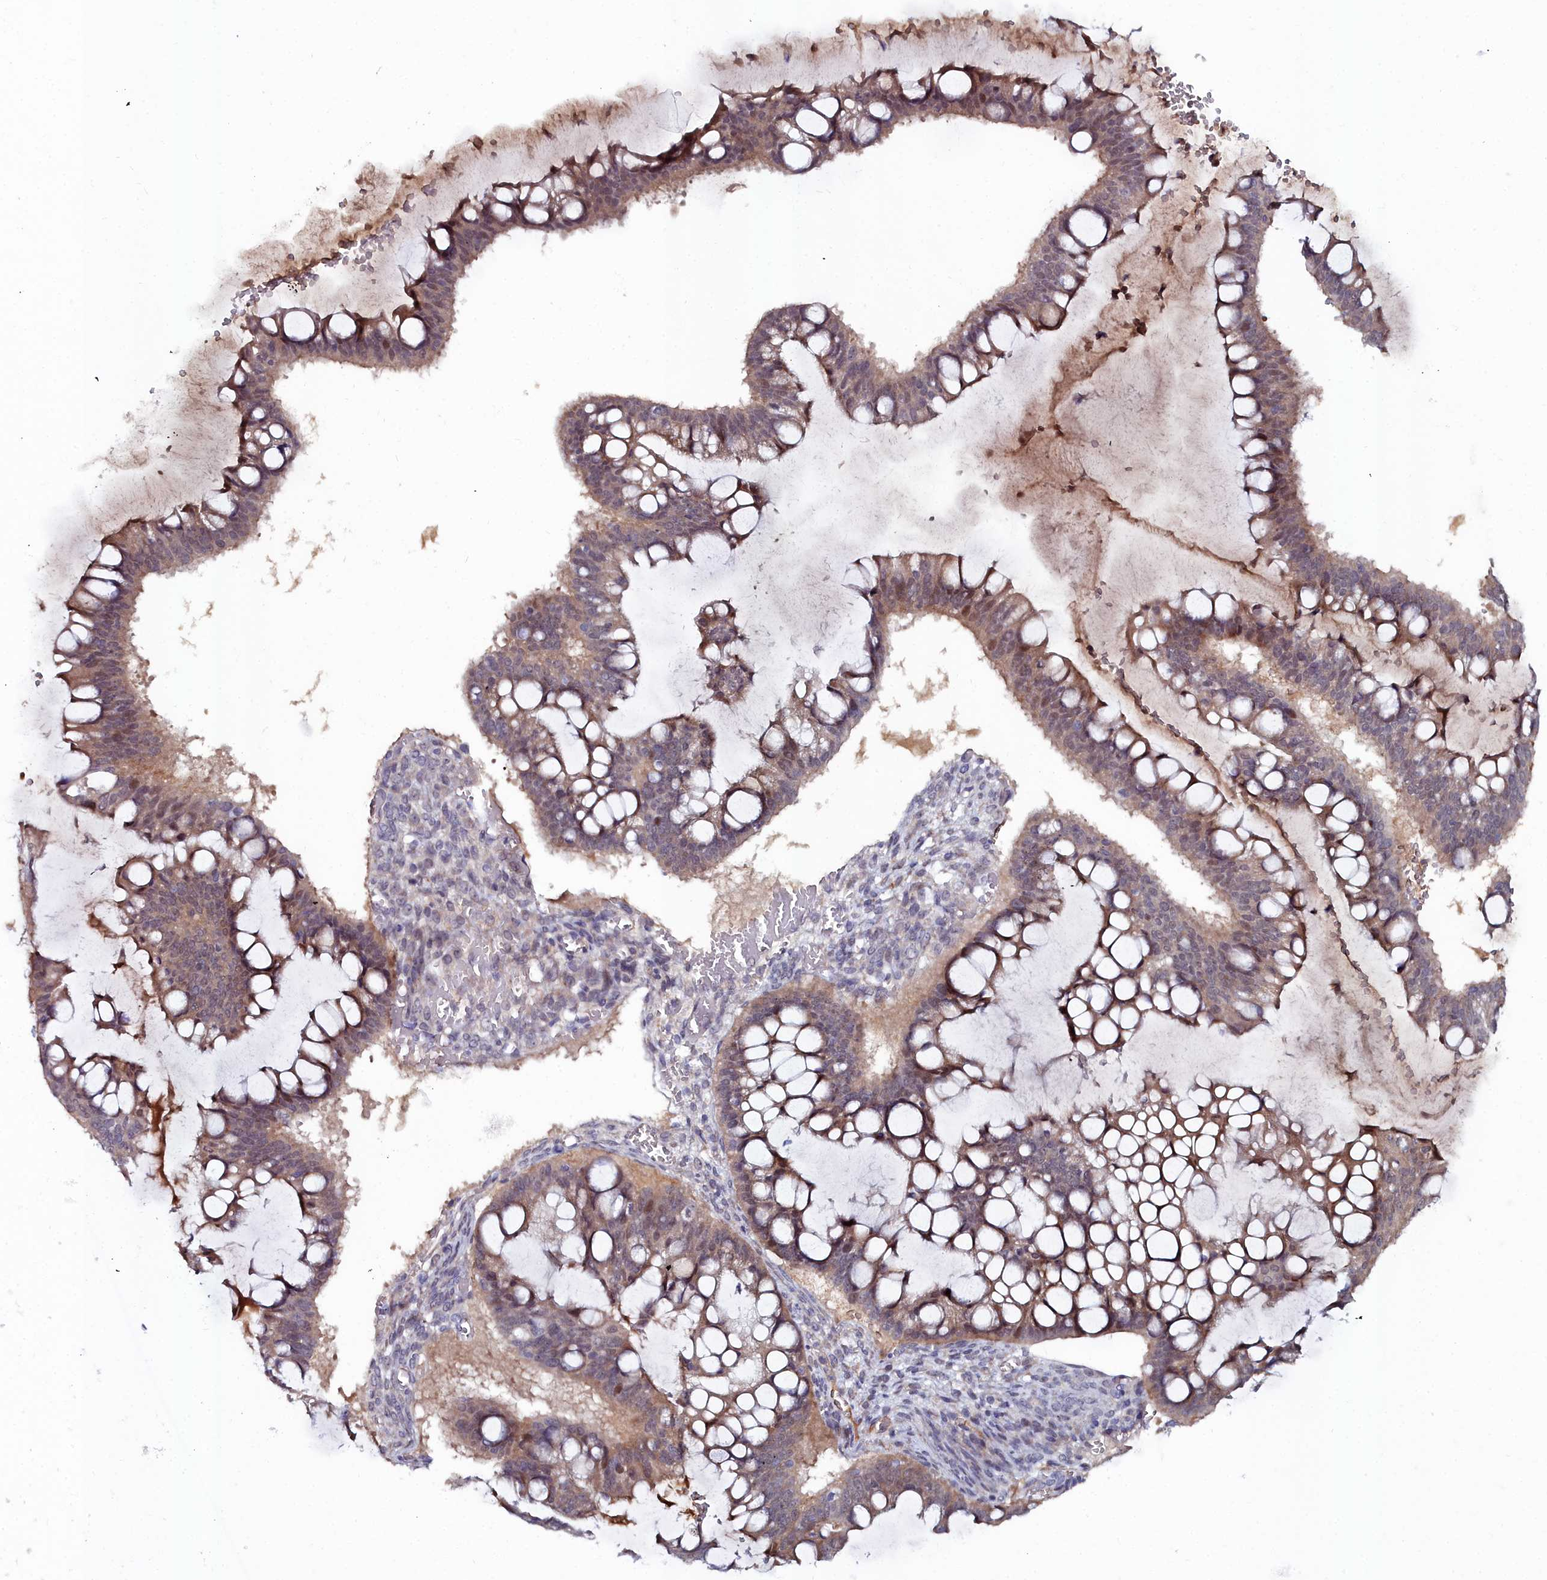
{"staining": {"intensity": "moderate", "quantity": "25%-75%", "location": "cytoplasmic/membranous,nuclear"}, "tissue": "ovarian cancer", "cell_type": "Tumor cells", "image_type": "cancer", "snomed": [{"axis": "morphology", "description": "Cystadenocarcinoma, mucinous, NOS"}, {"axis": "topography", "description": "Ovary"}], "caption": "Approximately 25%-75% of tumor cells in human ovarian mucinous cystadenocarcinoma show moderate cytoplasmic/membranous and nuclear protein positivity as visualized by brown immunohistochemical staining.", "gene": "KCTD18", "patient": {"sex": "female", "age": 73}}